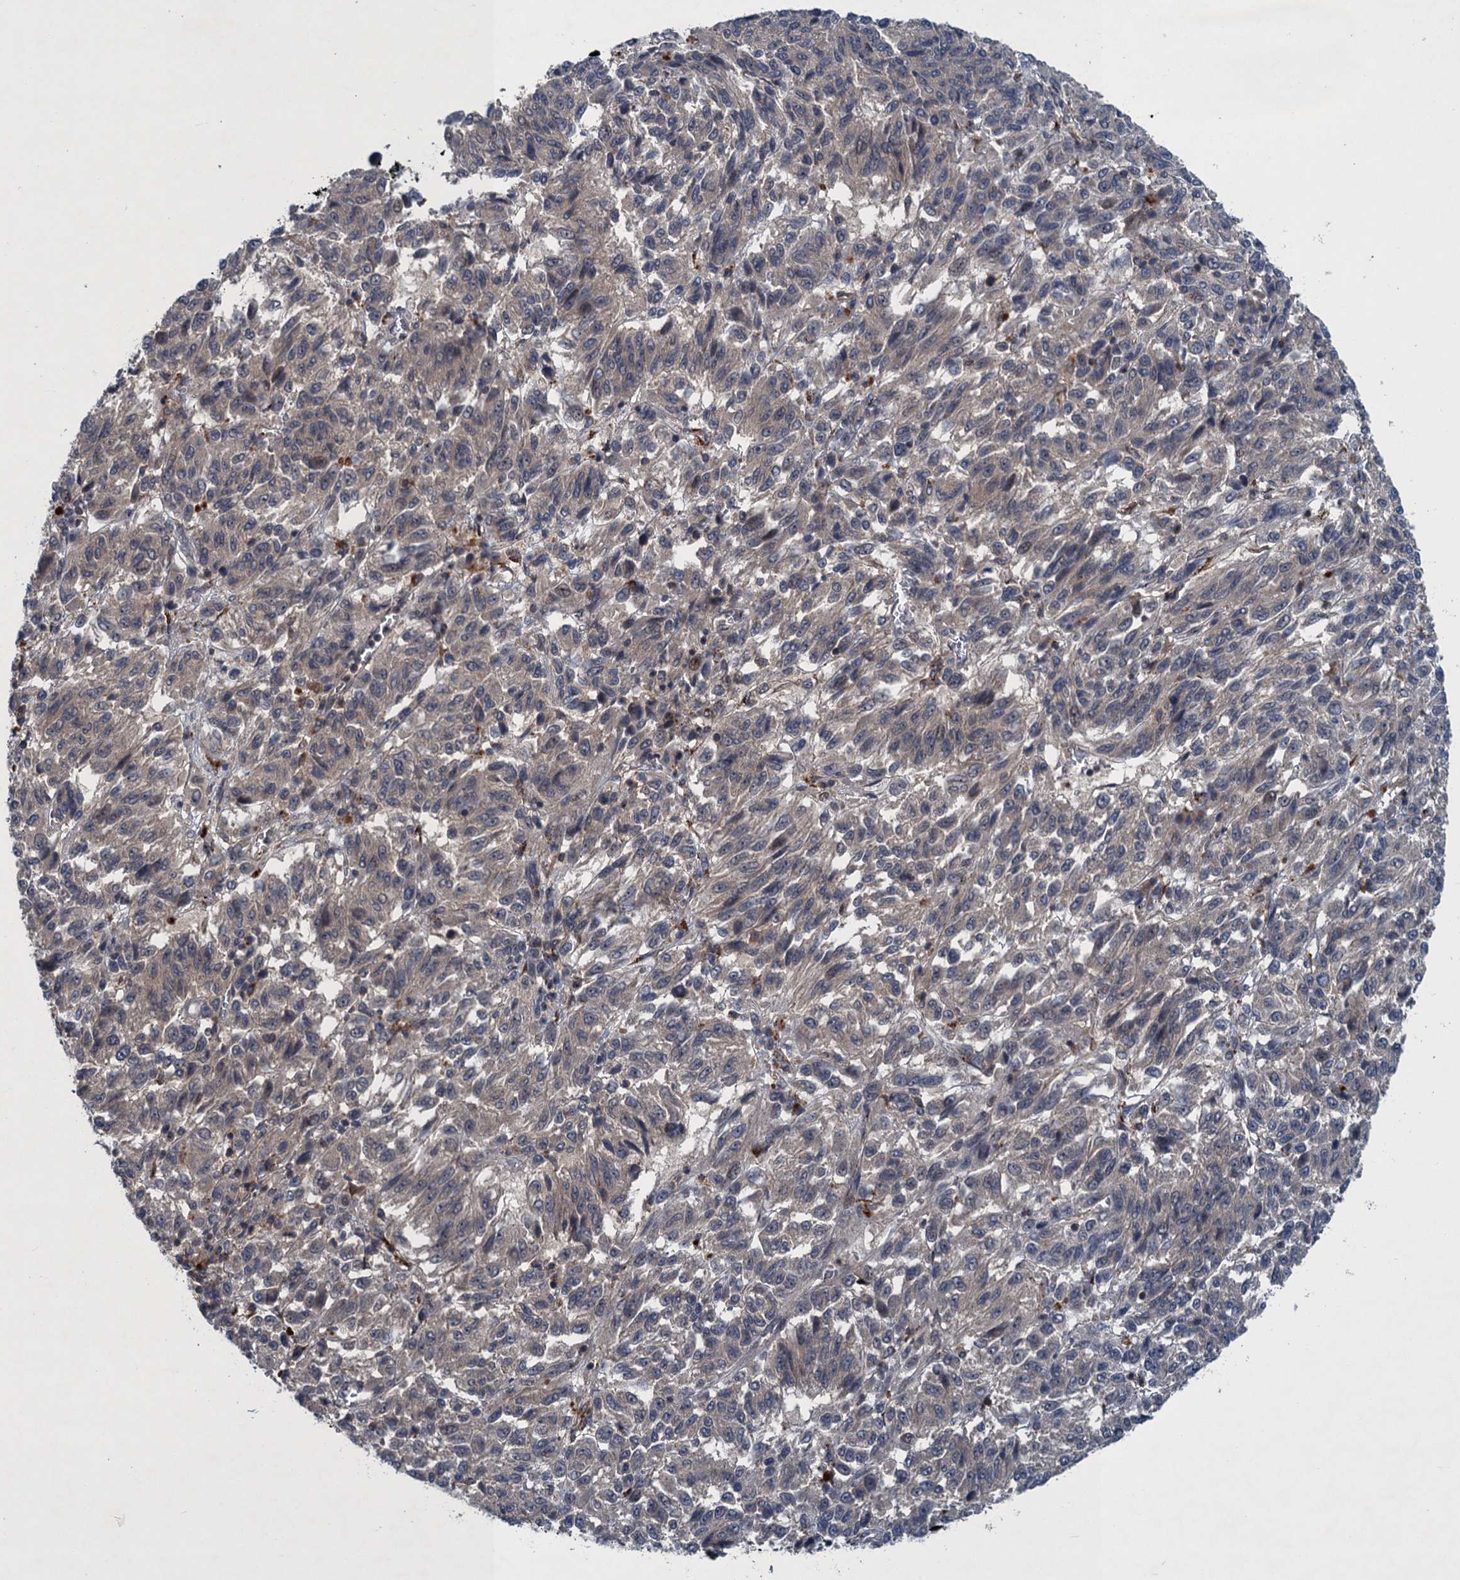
{"staining": {"intensity": "weak", "quantity": "<25%", "location": "cytoplasmic/membranous"}, "tissue": "melanoma", "cell_type": "Tumor cells", "image_type": "cancer", "snomed": [{"axis": "morphology", "description": "Malignant melanoma, Metastatic site"}, {"axis": "topography", "description": "Lung"}], "caption": "IHC of melanoma exhibits no staining in tumor cells. (Stains: DAB (3,3'-diaminobenzidine) IHC with hematoxylin counter stain, Microscopy: brightfield microscopy at high magnification).", "gene": "RNF165", "patient": {"sex": "male", "age": 64}}